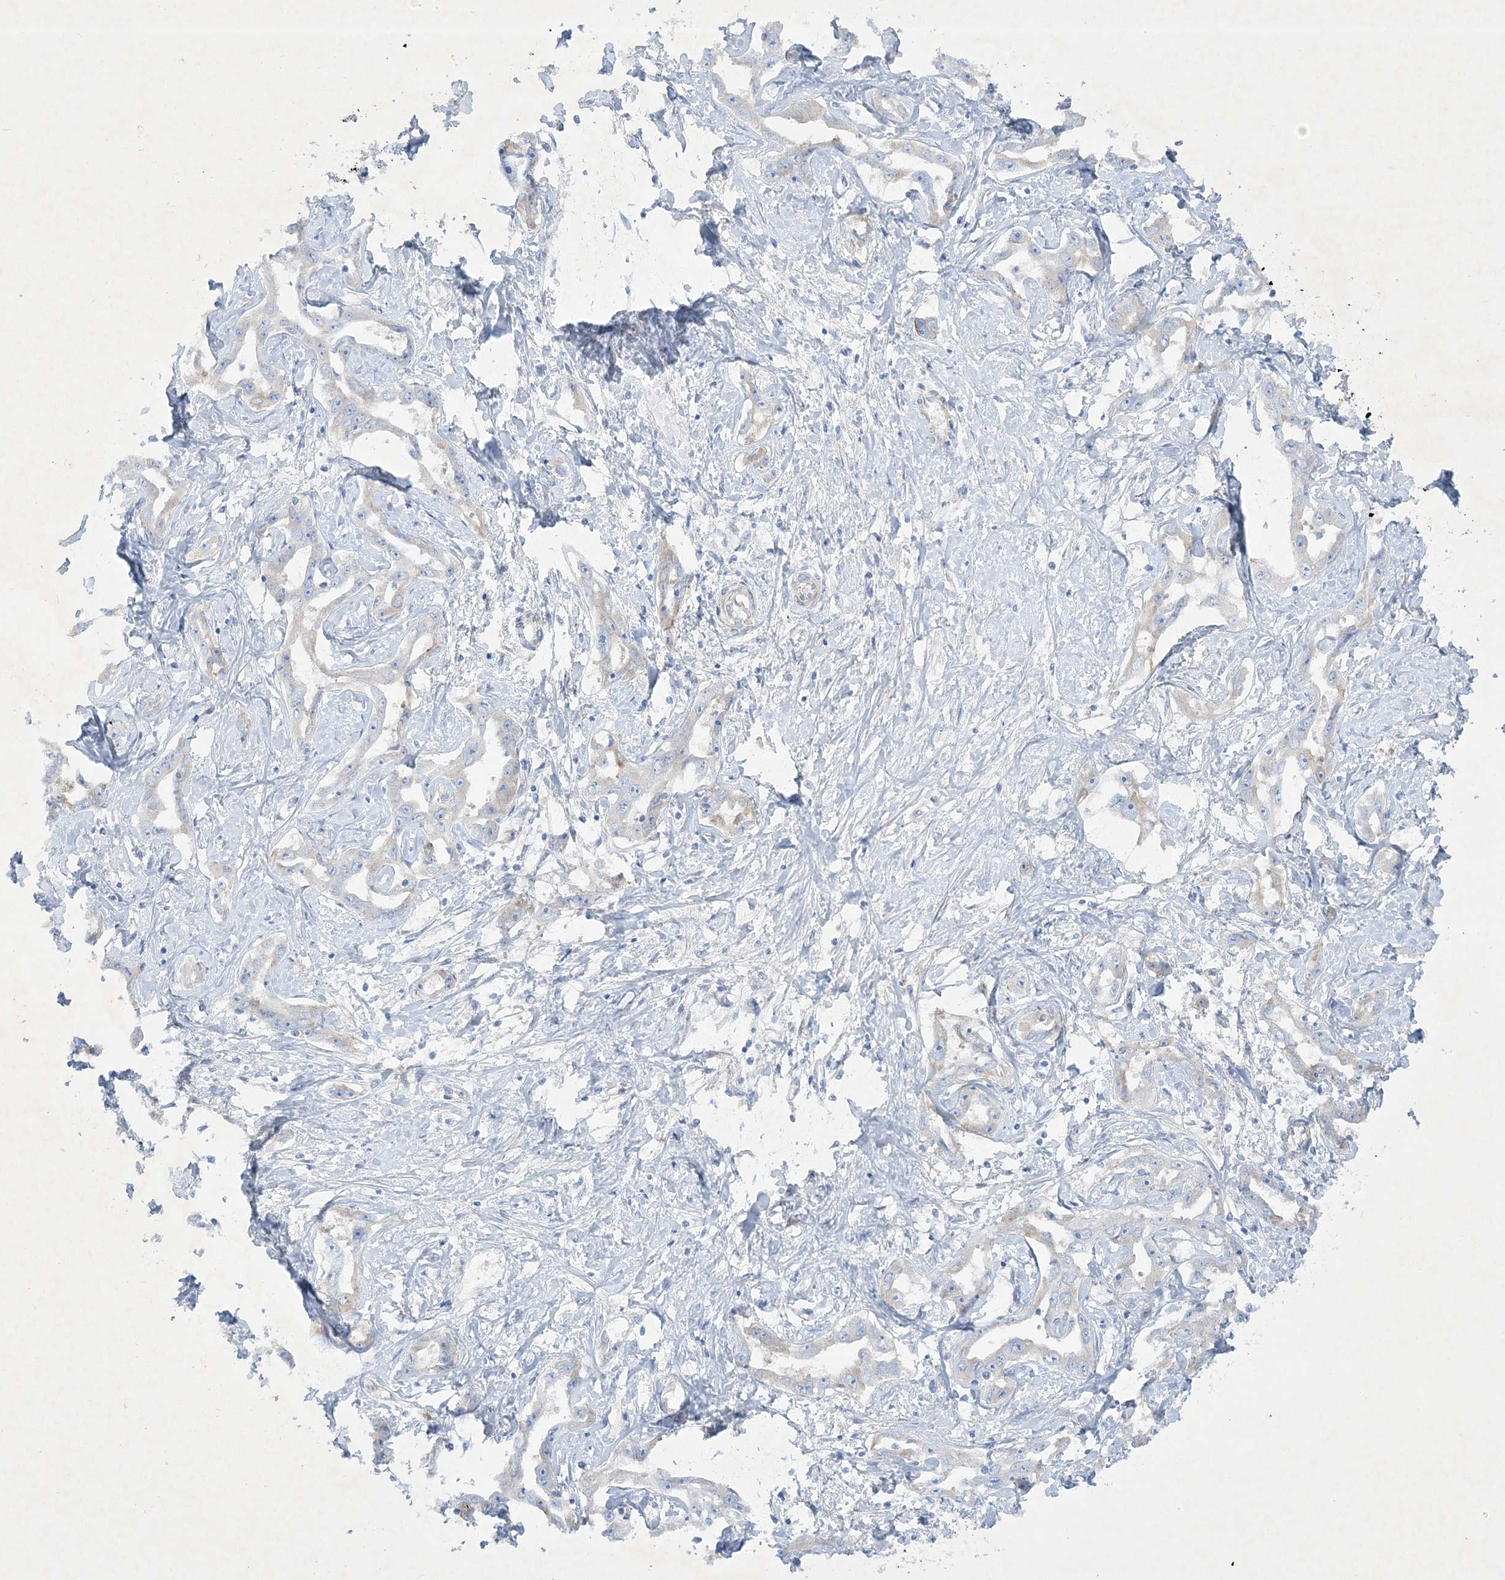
{"staining": {"intensity": "weak", "quantity": "<25%", "location": "cytoplasmic/membranous"}, "tissue": "liver cancer", "cell_type": "Tumor cells", "image_type": "cancer", "snomed": [{"axis": "morphology", "description": "Cholangiocarcinoma"}, {"axis": "topography", "description": "Liver"}], "caption": "There is no significant expression in tumor cells of liver cholangiocarcinoma. Nuclei are stained in blue.", "gene": "FARSB", "patient": {"sex": "male", "age": 59}}